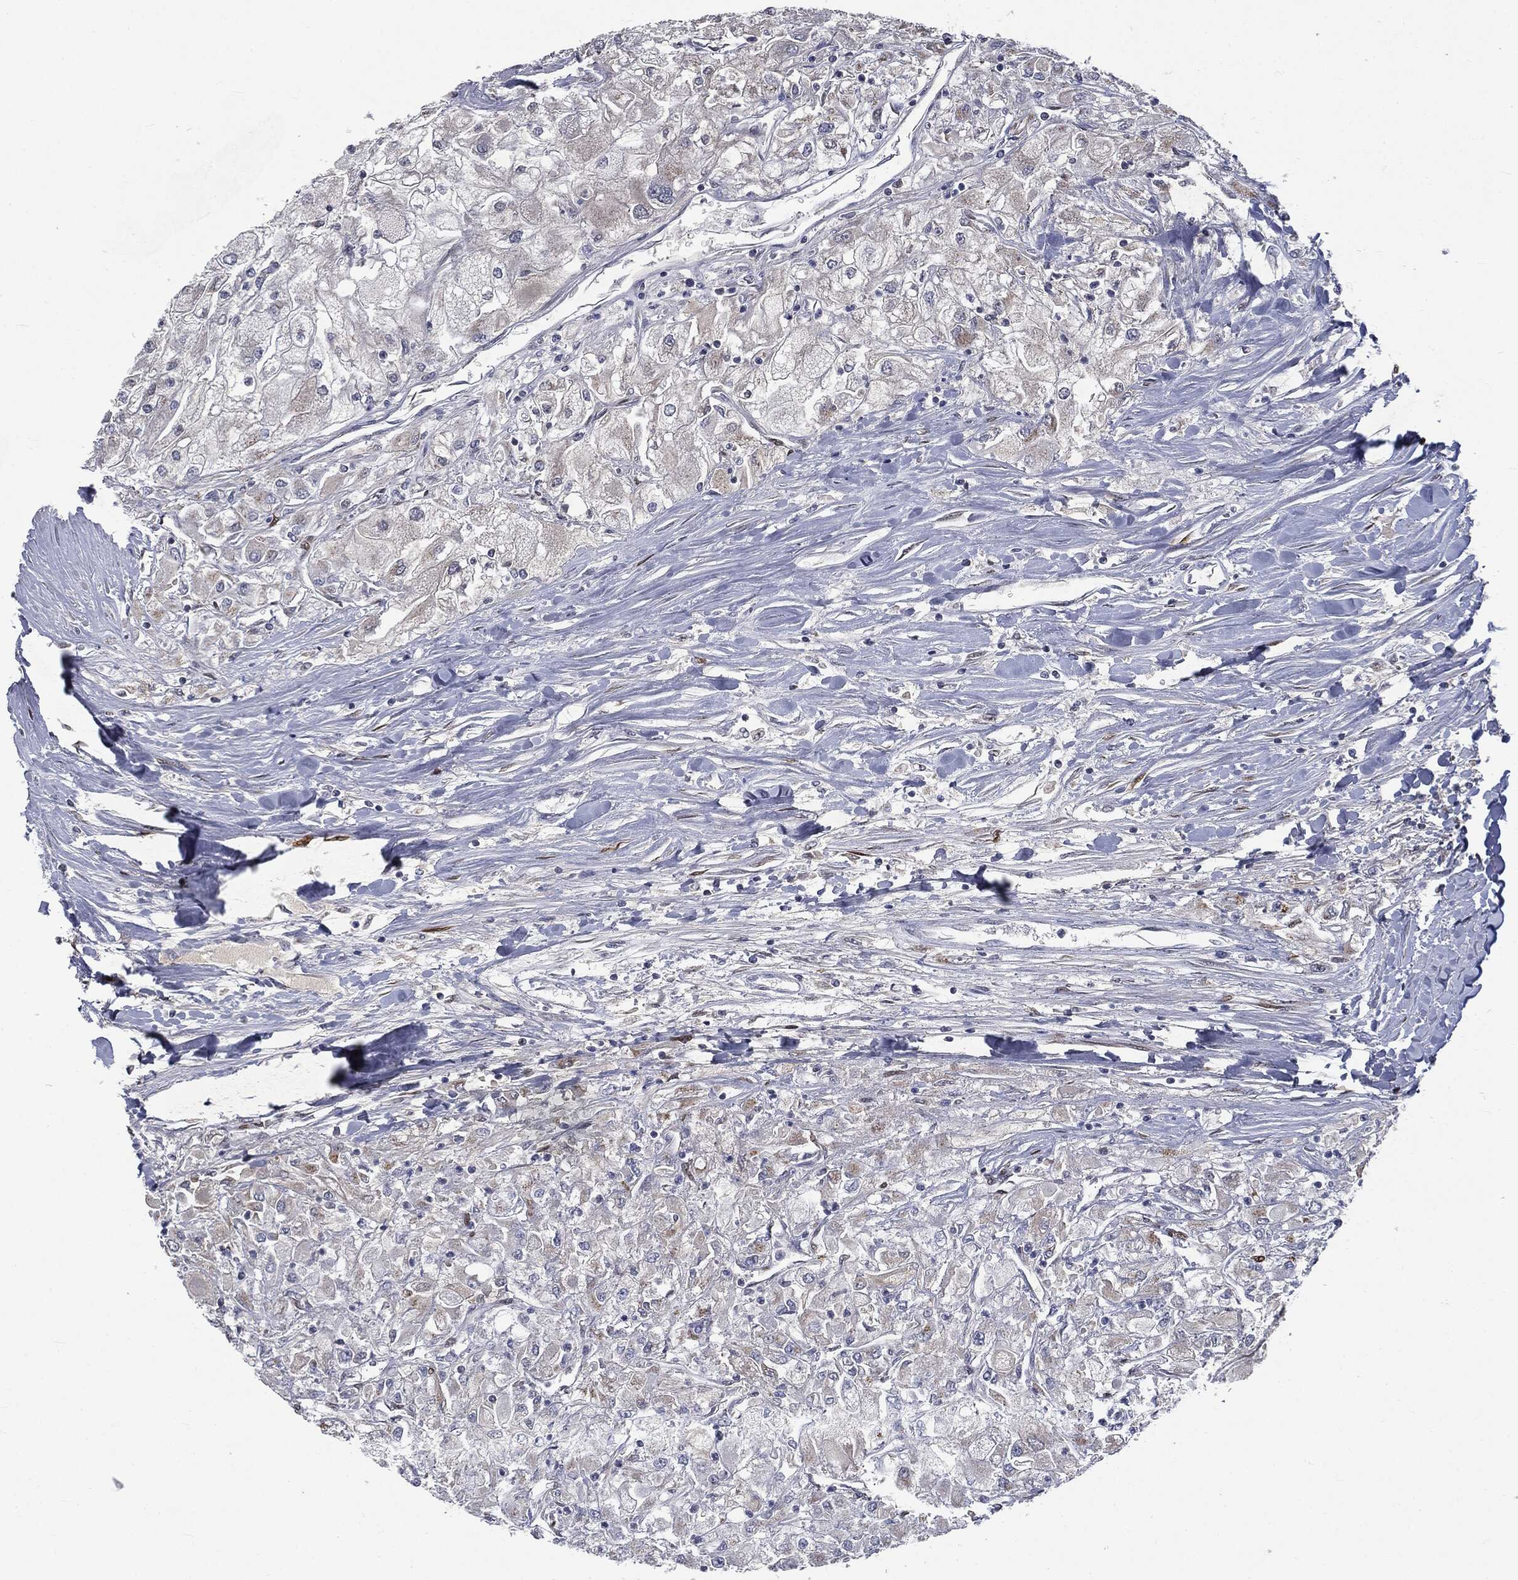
{"staining": {"intensity": "negative", "quantity": "none", "location": "none"}, "tissue": "renal cancer", "cell_type": "Tumor cells", "image_type": "cancer", "snomed": [{"axis": "morphology", "description": "Adenocarcinoma, NOS"}, {"axis": "topography", "description": "Kidney"}], "caption": "This is a histopathology image of IHC staining of renal cancer, which shows no staining in tumor cells. (Stains: DAB IHC with hematoxylin counter stain, Microscopy: brightfield microscopy at high magnification).", "gene": "CASD1", "patient": {"sex": "male", "age": 80}}